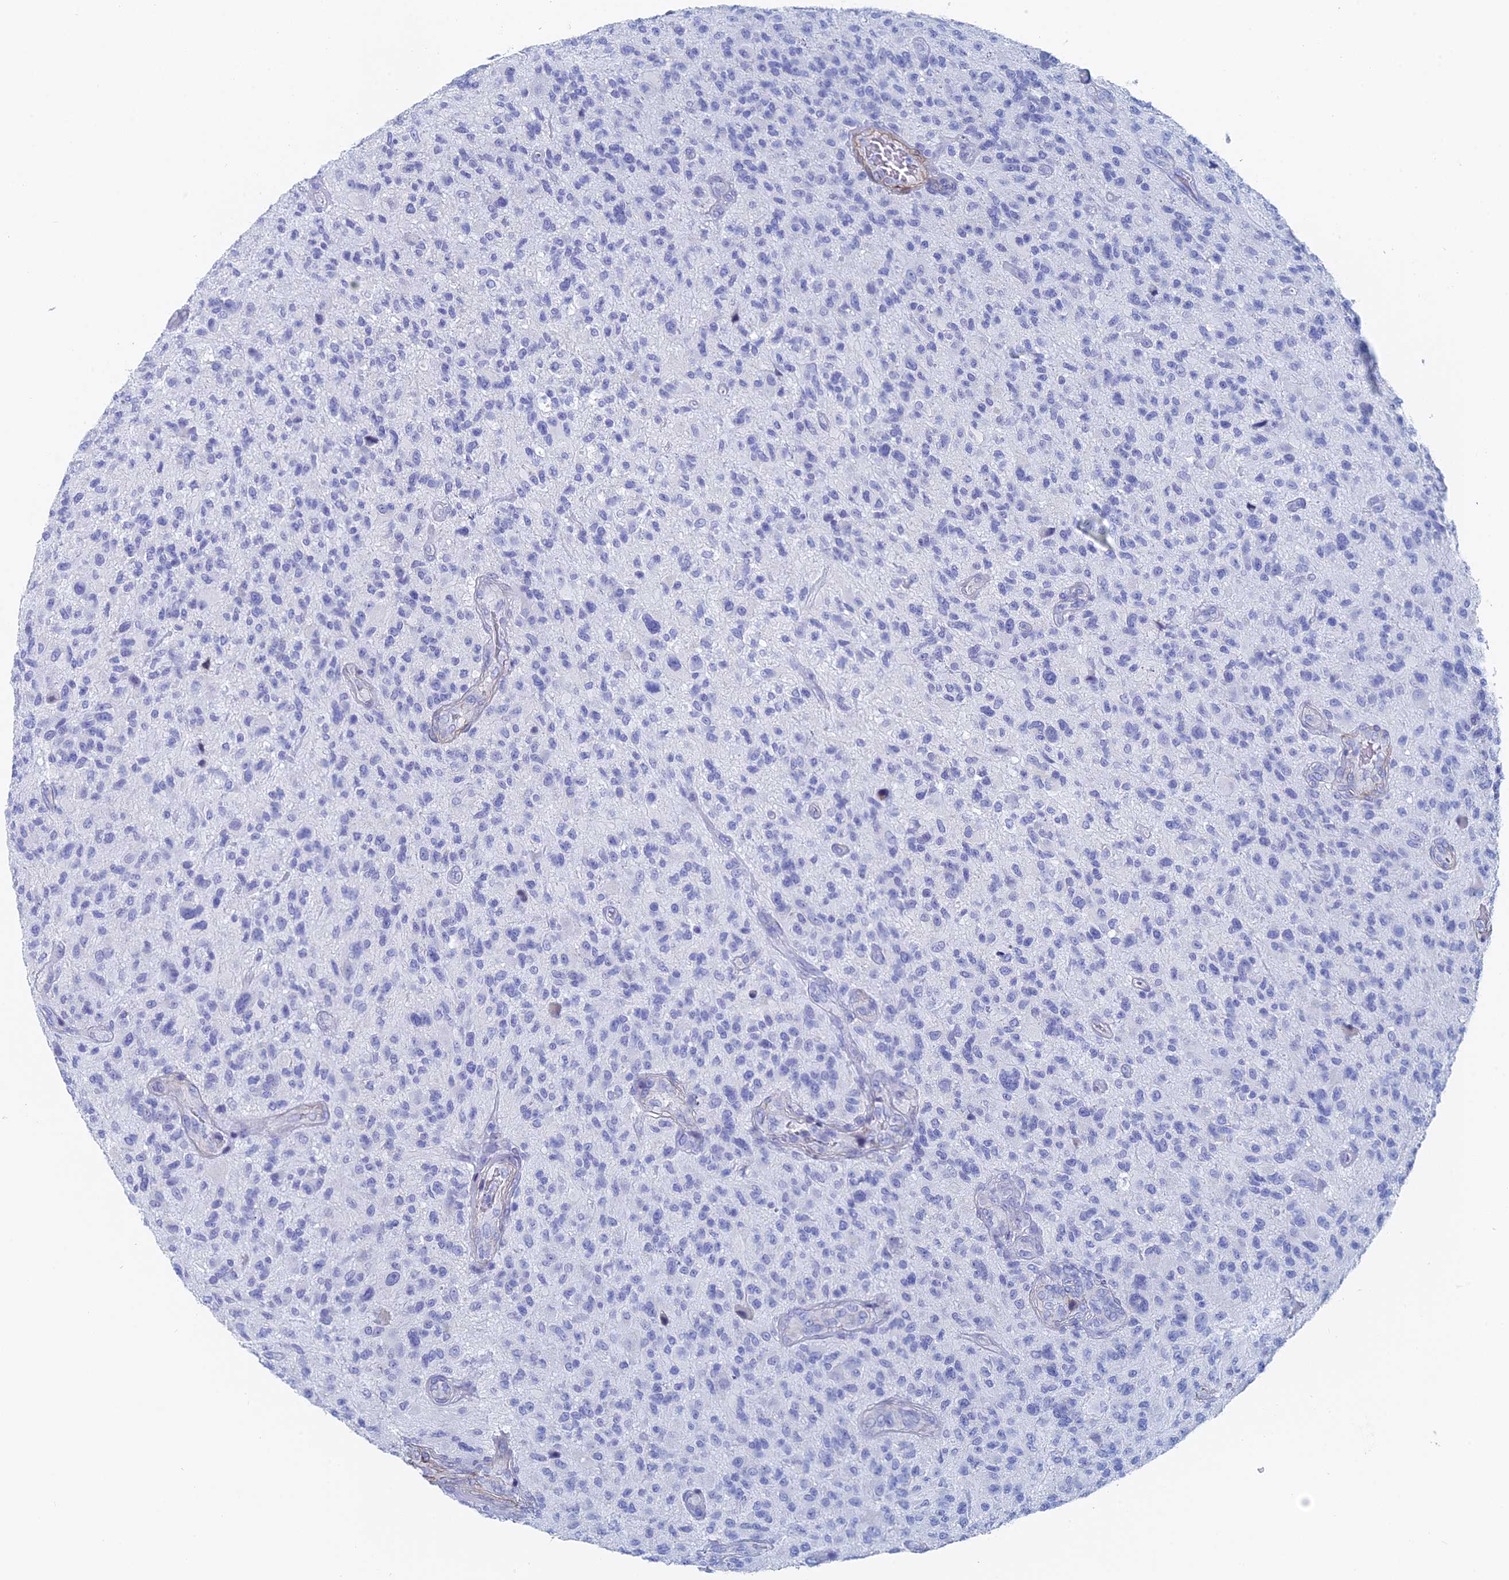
{"staining": {"intensity": "negative", "quantity": "none", "location": "none"}, "tissue": "glioma", "cell_type": "Tumor cells", "image_type": "cancer", "snomed": [{"axis": "morphology", "description": "Glioma, malignant, High grade"}, {"axis": "topography", "description": "Brain"}], "caption": "Immunohistochemical staining of human malignant glioma (high-grade) displays no significant staining in tumor cells.", "gene": "KCNK18", "patient": {"sex": "male", "age": 47}}